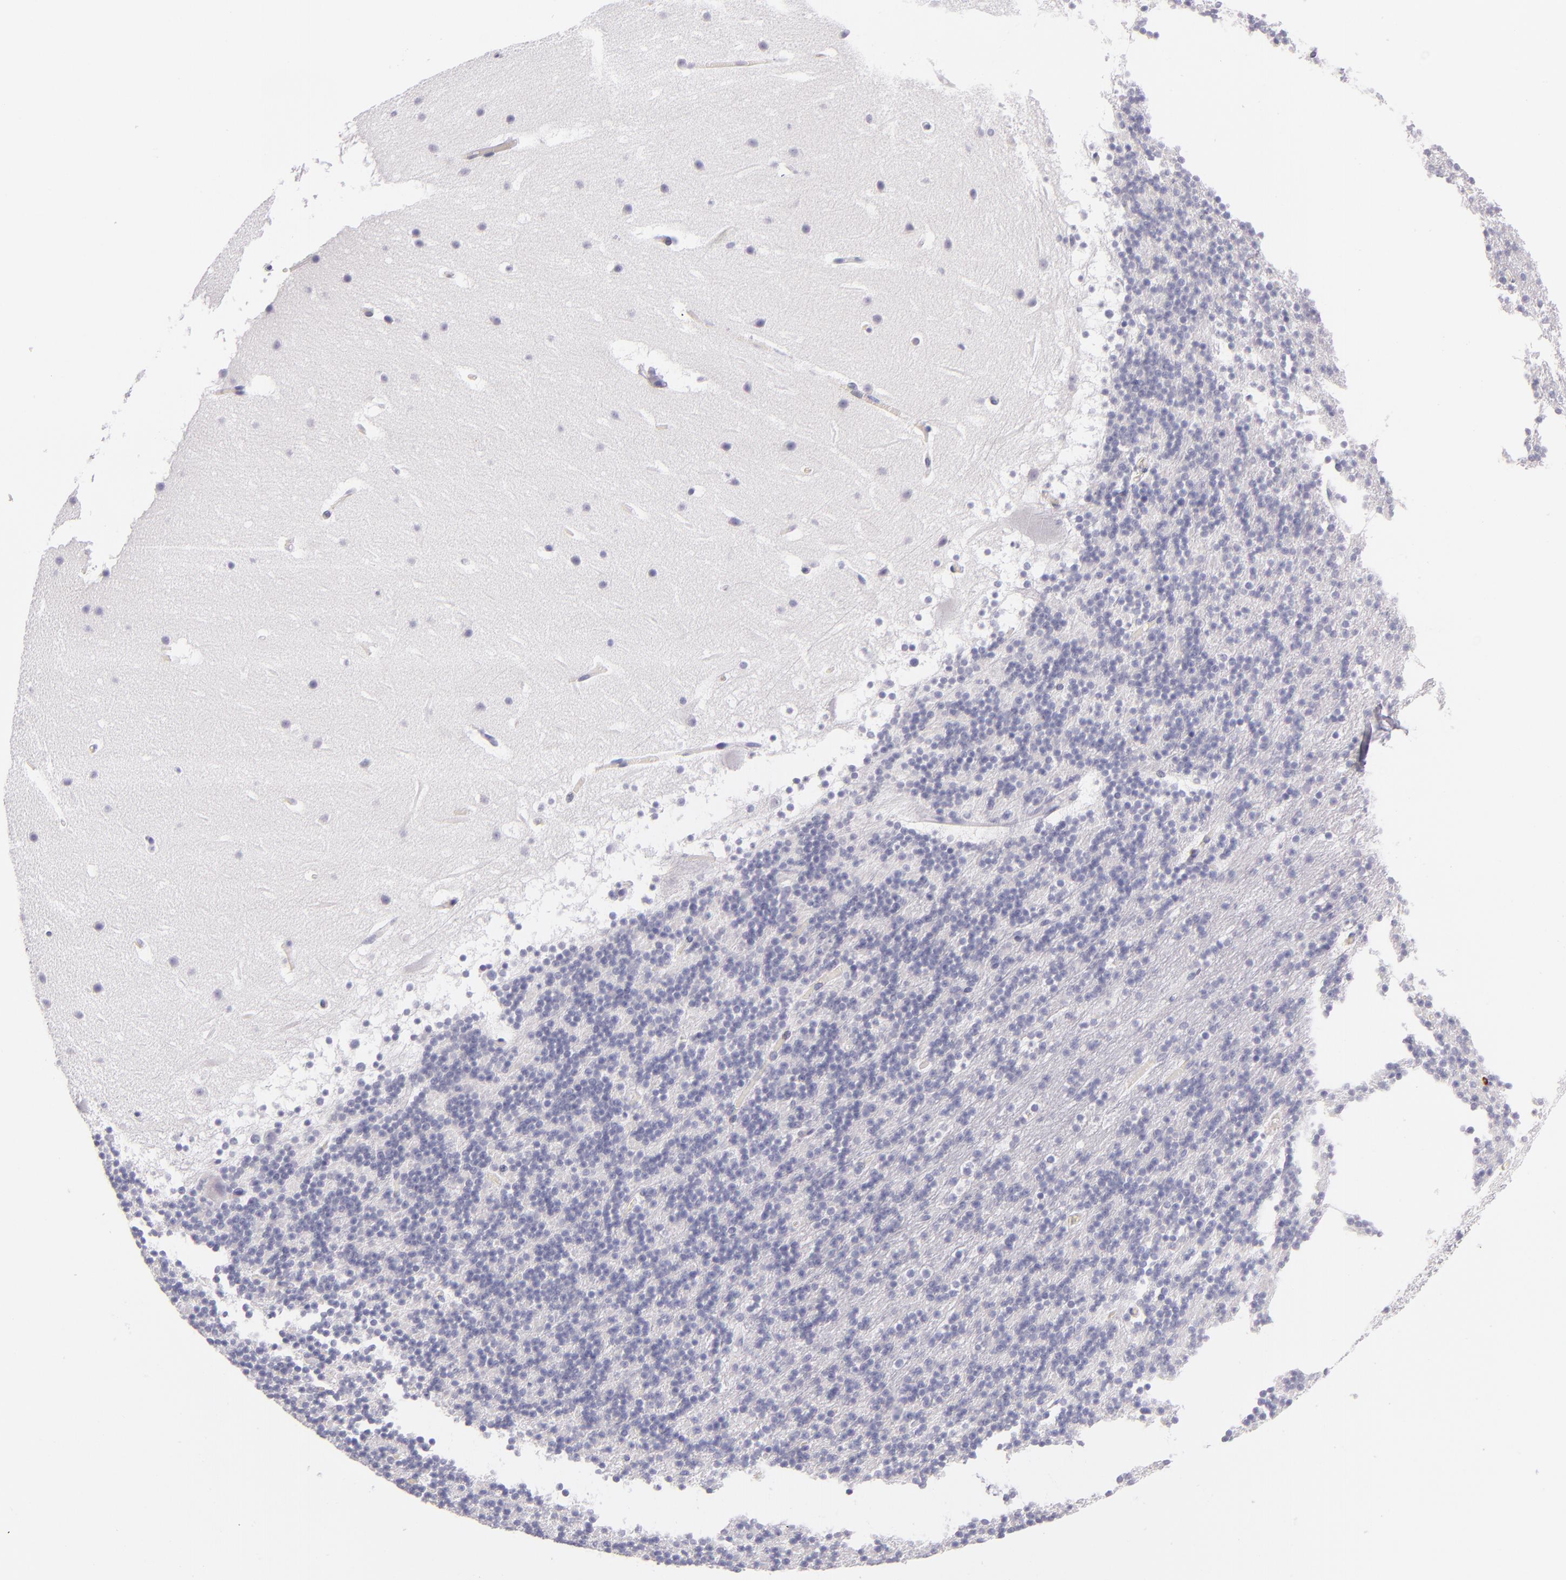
{"staining": {"intensity": "negative", "quantity": "none", "location": "none"}, "tissue": "cerebellum", "cell_type": "Cells in granular layer", "image_type": "normal", "snomed": [{"axis": "morphology", "description": "Normal tissue, NOS"}, {"axis": "topography", "description": "Cerebellum"}], "caption": "This is an IHC histopathology image of normal cerebellum. There is no expression in cells in granular layer.", "gene": "CDH3", "patient": {"sex": "male", "age": 45}}